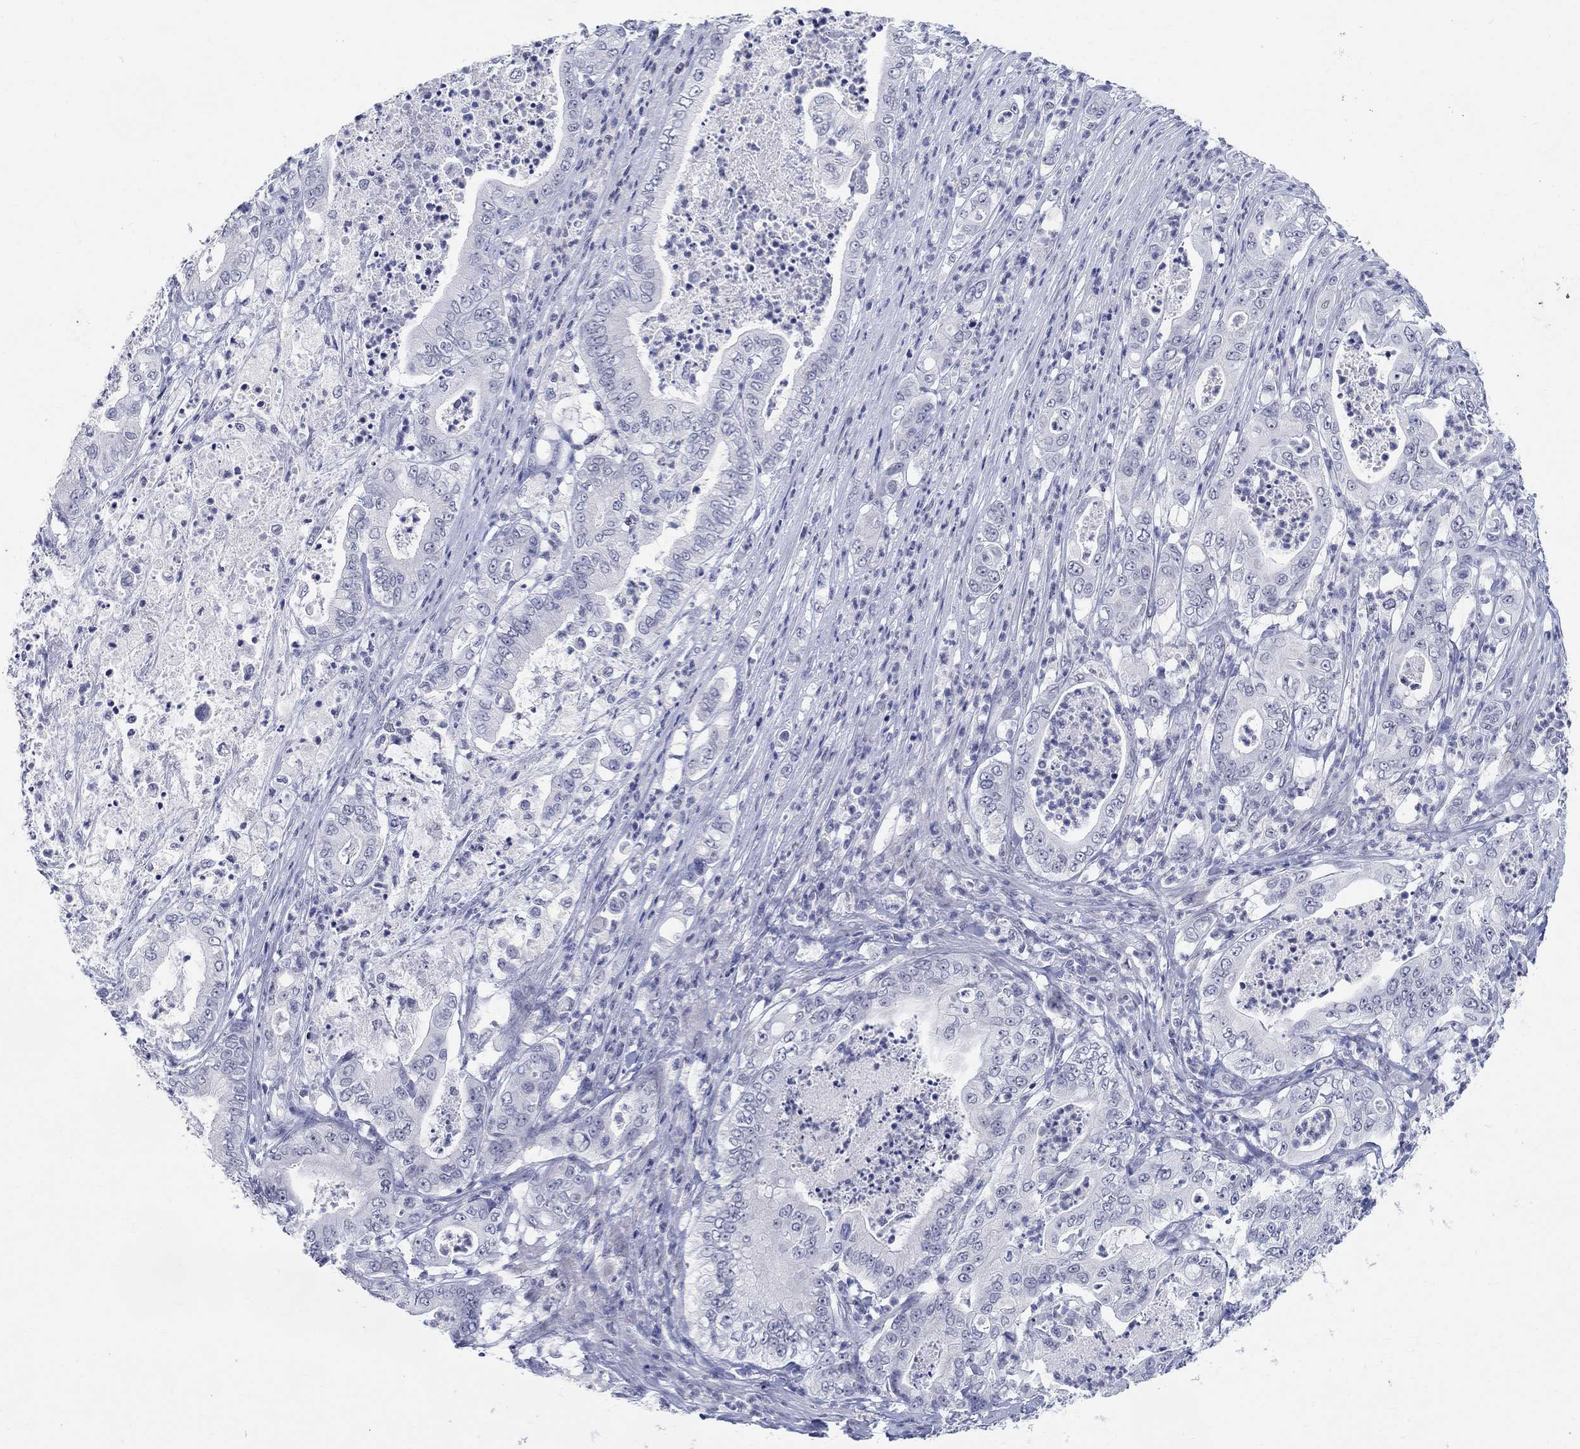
{"staining": {"intensity": "negative", "quantity": "none", "location": "none"}, "tissue": "pancreatic cancer", "cell_type": "Tumor cells", "image_type": "cancer", "snomed": [{"axis": "morphology", "description": "Adenocarcinoma, NOS"}, {"axis": "topography", "description": "Pancreas"}], "caption": "There is no significant staining in tumor cells of pancreatic cancer (adenocarcinoma).", "gene": "ANKS1B", "patient": {"sex": "male", "age": 71}}